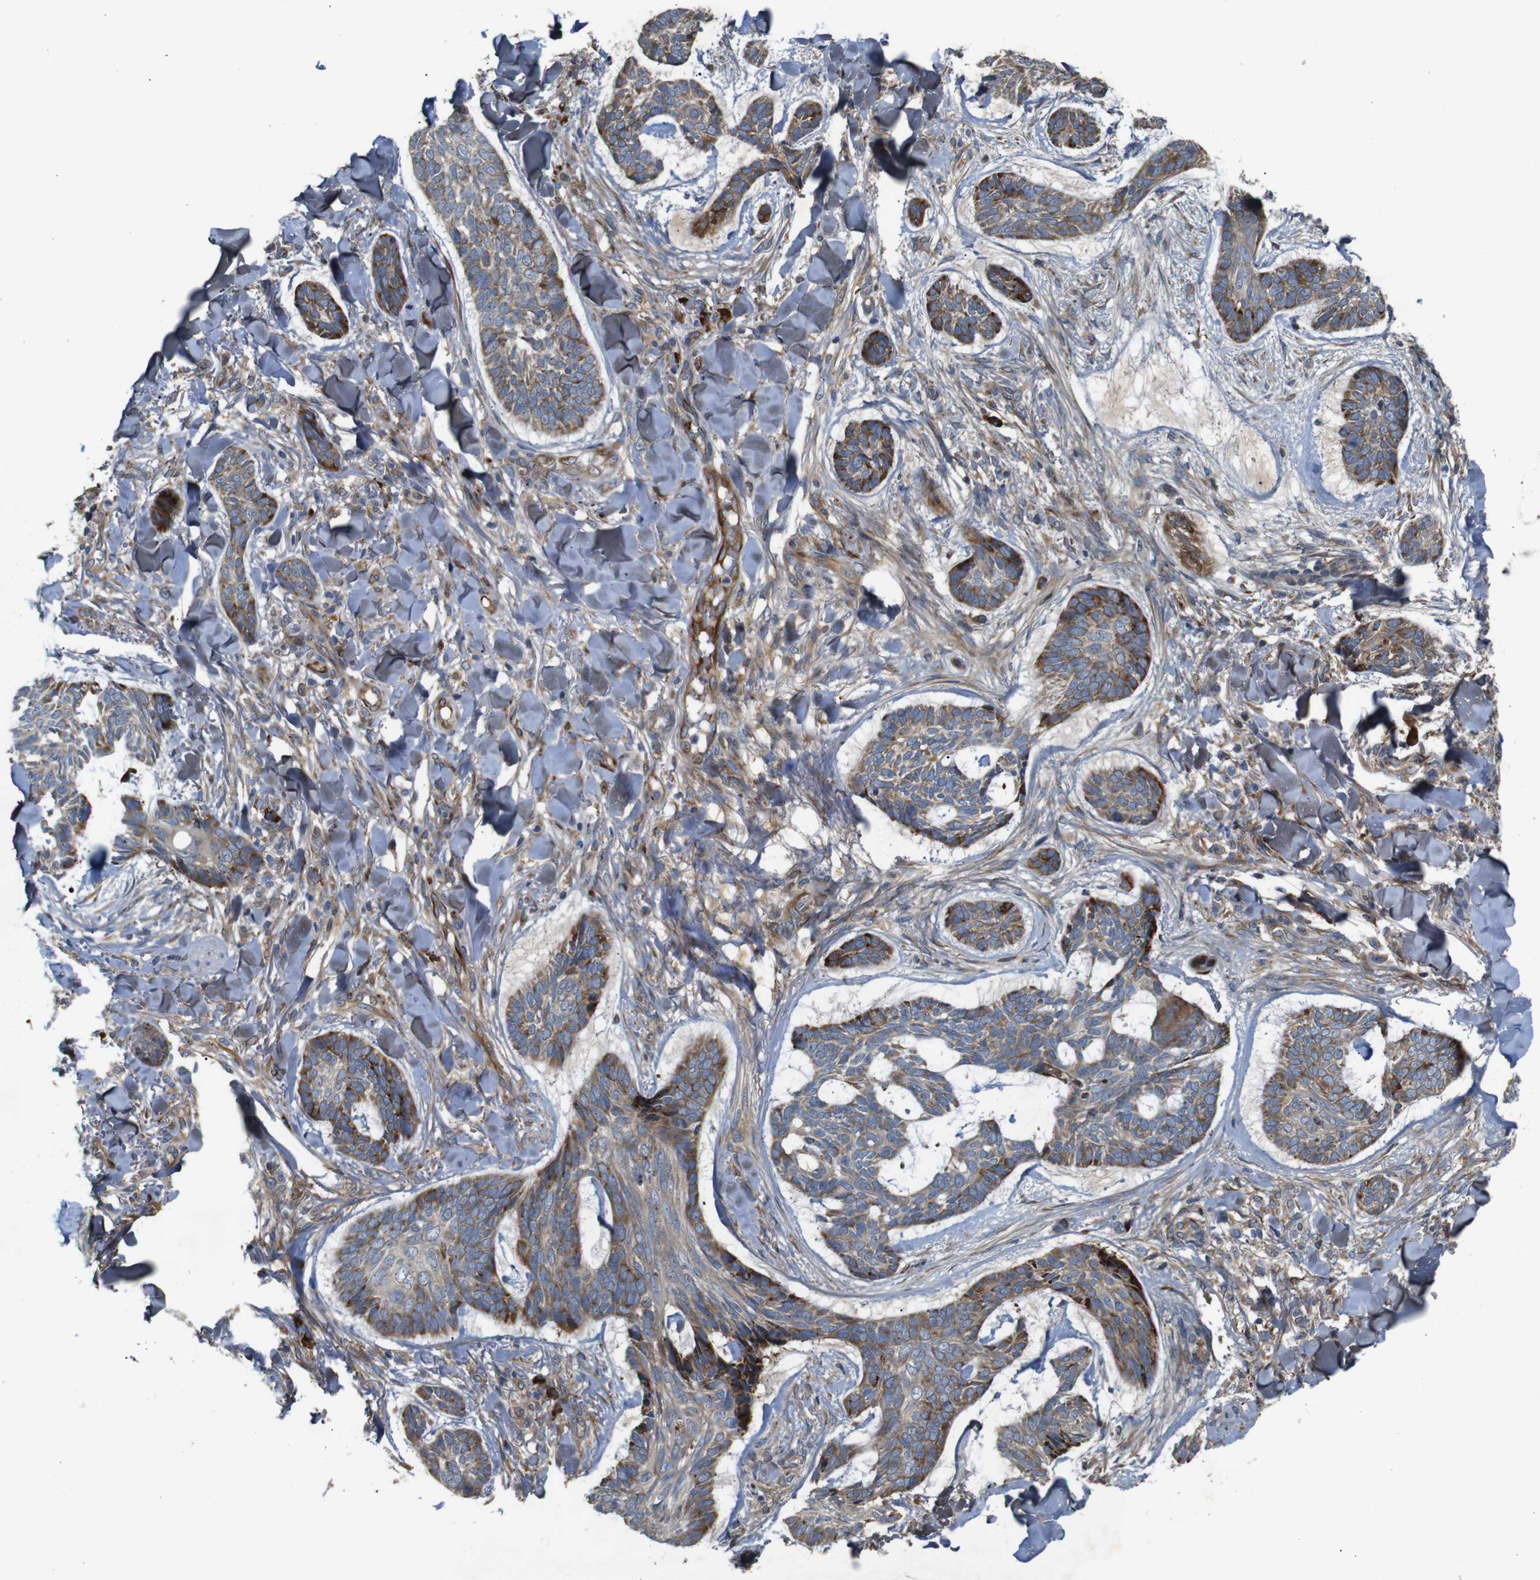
{"staining": {"intensity": "moderate", "quantity": ">75%", "location": "cytoplasmic/membranous"}, "tissue": "skin cancer", "cell_type": "Tumor cells", "image_type": "cancer", "snomed": [{"axis": "morphology", "description": "Basal cell carcinoma"}, {"axis": "topography", "description": "Skin"}], "caption": "This is a photomicrograph of immunohistochemistry (IHC) staining of basal cell carcinoma (skin), which shows moderate positivity in the cytoplasmic/membranous of tumor cells.", "gene": "UBE2G2", "patient": {"sex": "male", "age": 43}}